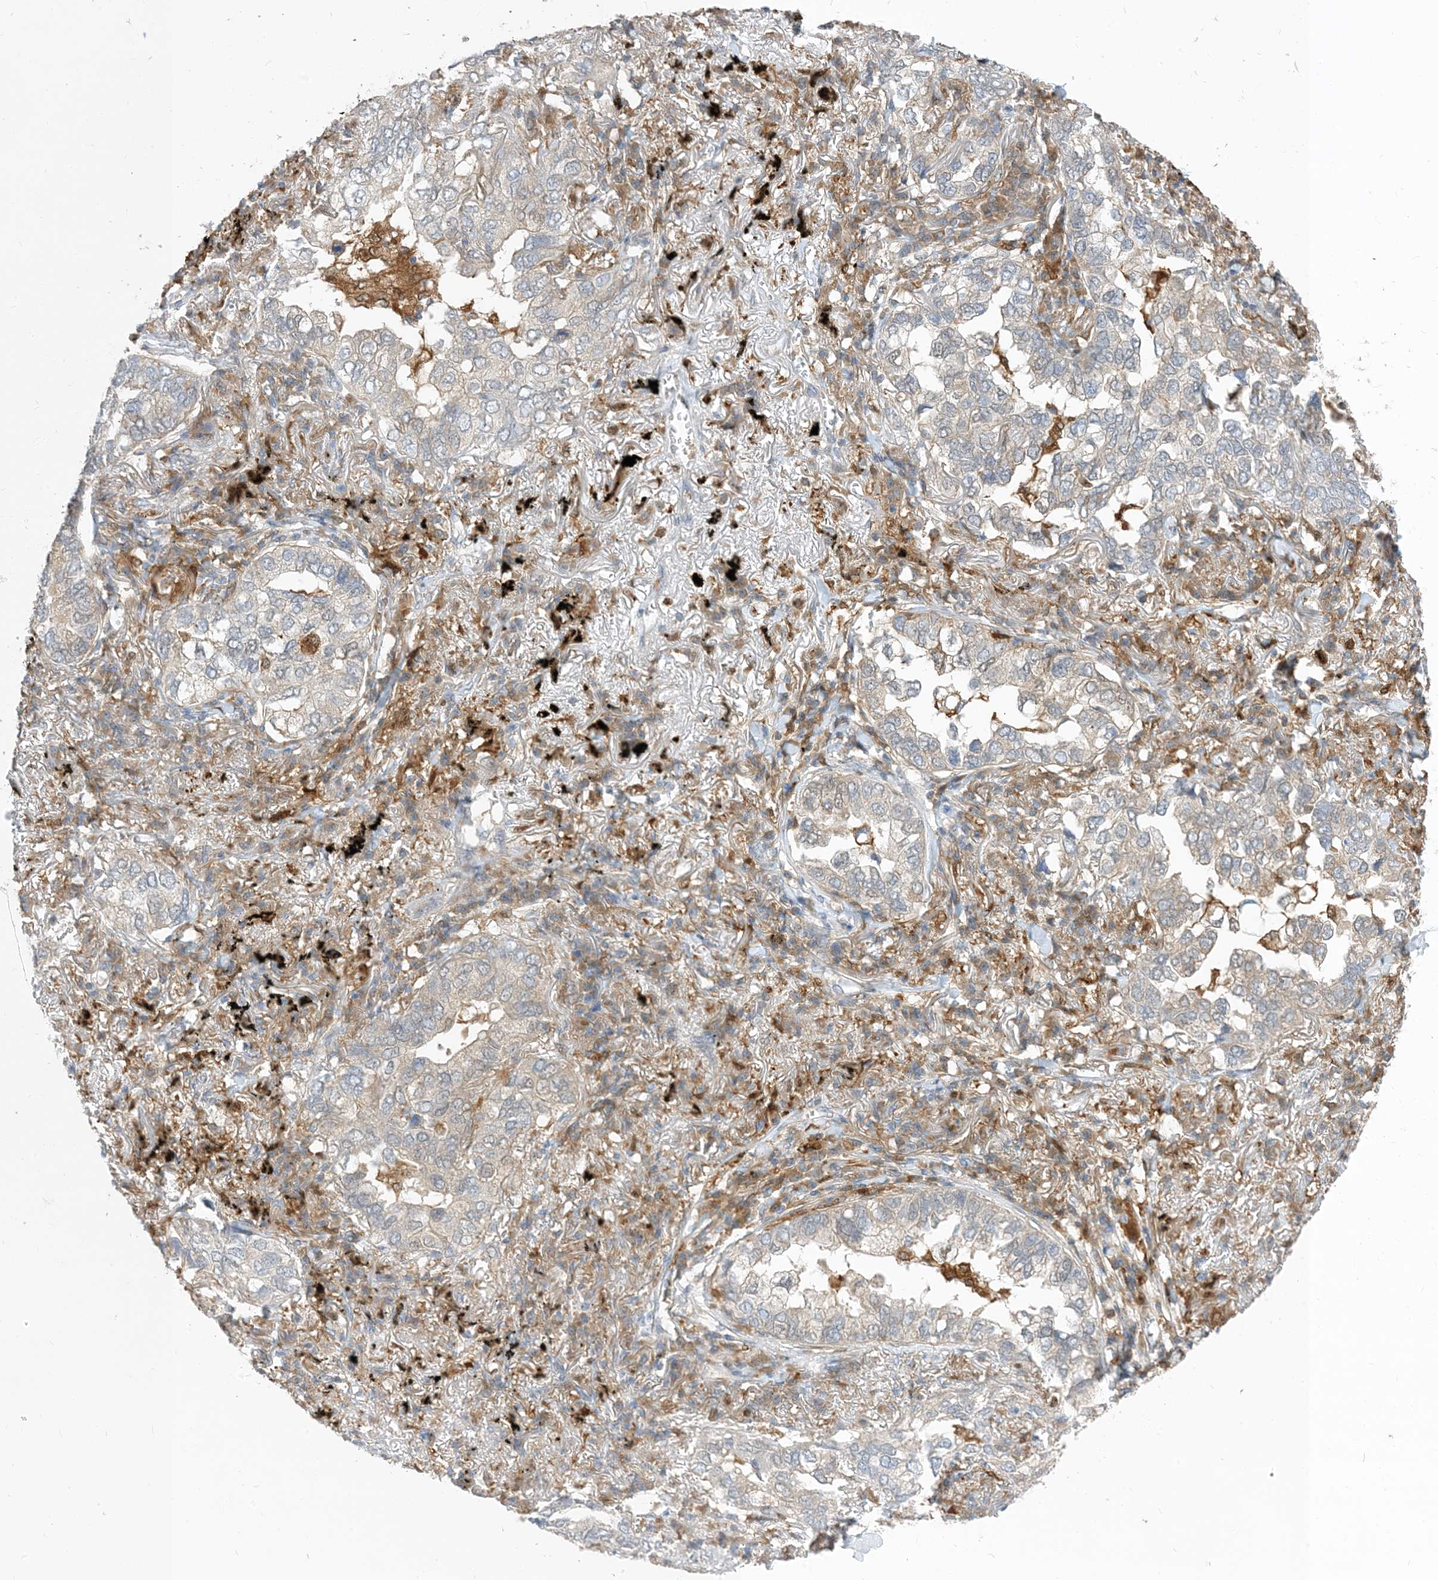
{"staining": {"intensity": "negative", "quantity": "none", "location": "none"}, "tissue": "lung cancer", "cell_type": "Tumor cells", "image_type": "cancer", "snomed": [{"axis": "morphology", "description": "Adenocarcinoma, NOS"}, {"axis": "topography", "description": "Lung"}], "caption": "This photomicrograph is of lung cancer (adenocarcinoma) stained with immunohistochemistry (IHC) to label a protein in brown with the nuclei are counter-stained blue. There is no expression in tumor cells.", "gene": "NAGK", "patient": {"sex": "male", "age": 65}}